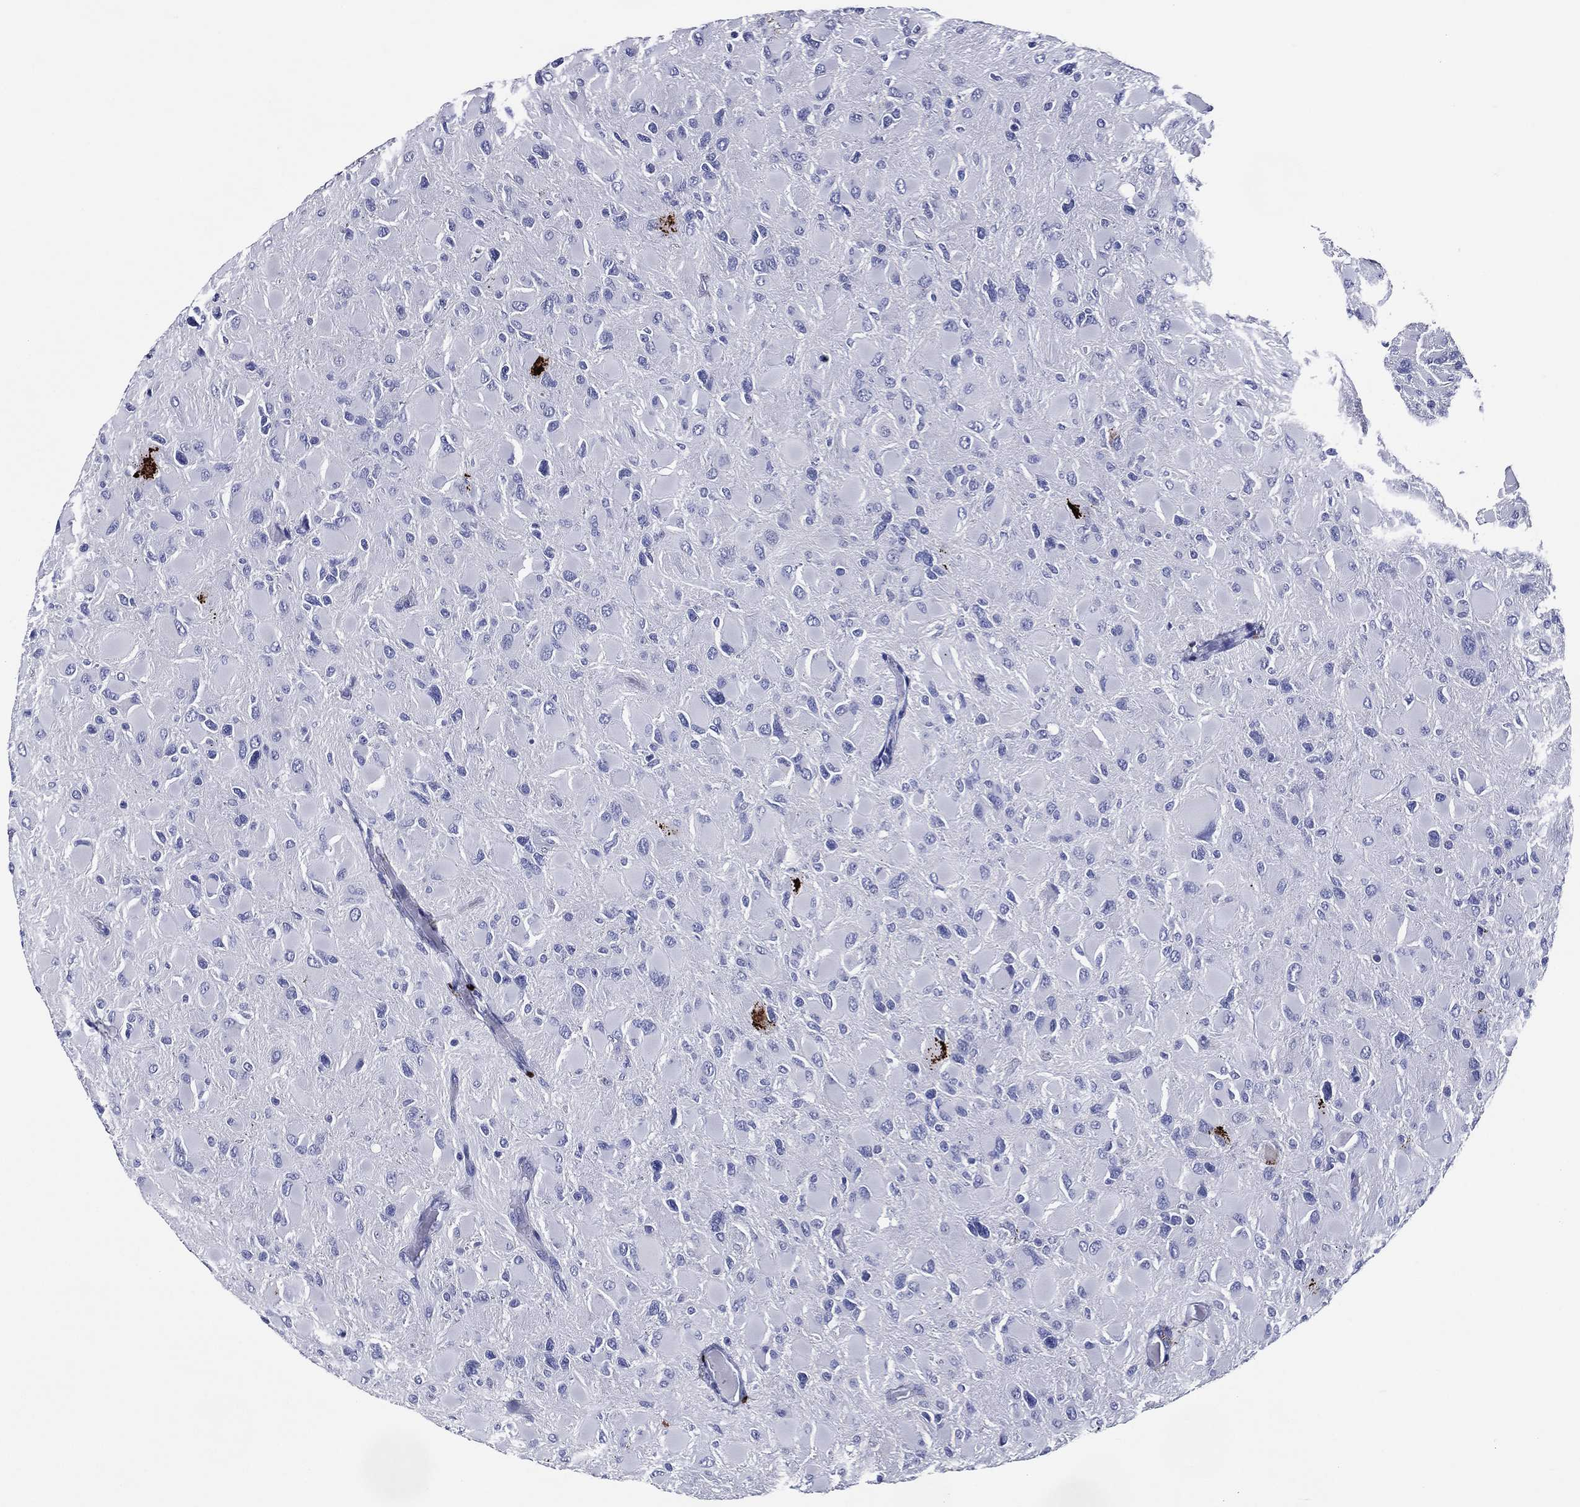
{"staining": {"intensity": "negative", "quantity": "none", "location": "none"}, "tissue": "glioma", "cell_type": "Tumor cells", "image_type": "cancer", "snomed": [{"axis": "morphology", "description": "Glioma, malignant, High grade"}, {"axis": "topography", "description": "Cerebral cortex"}], "caption": "There is no significant positivity in tumor cells of malignant high-grade glioma.", "gene": "ACE2", "patient": {"sex": "female", "age": 36}}